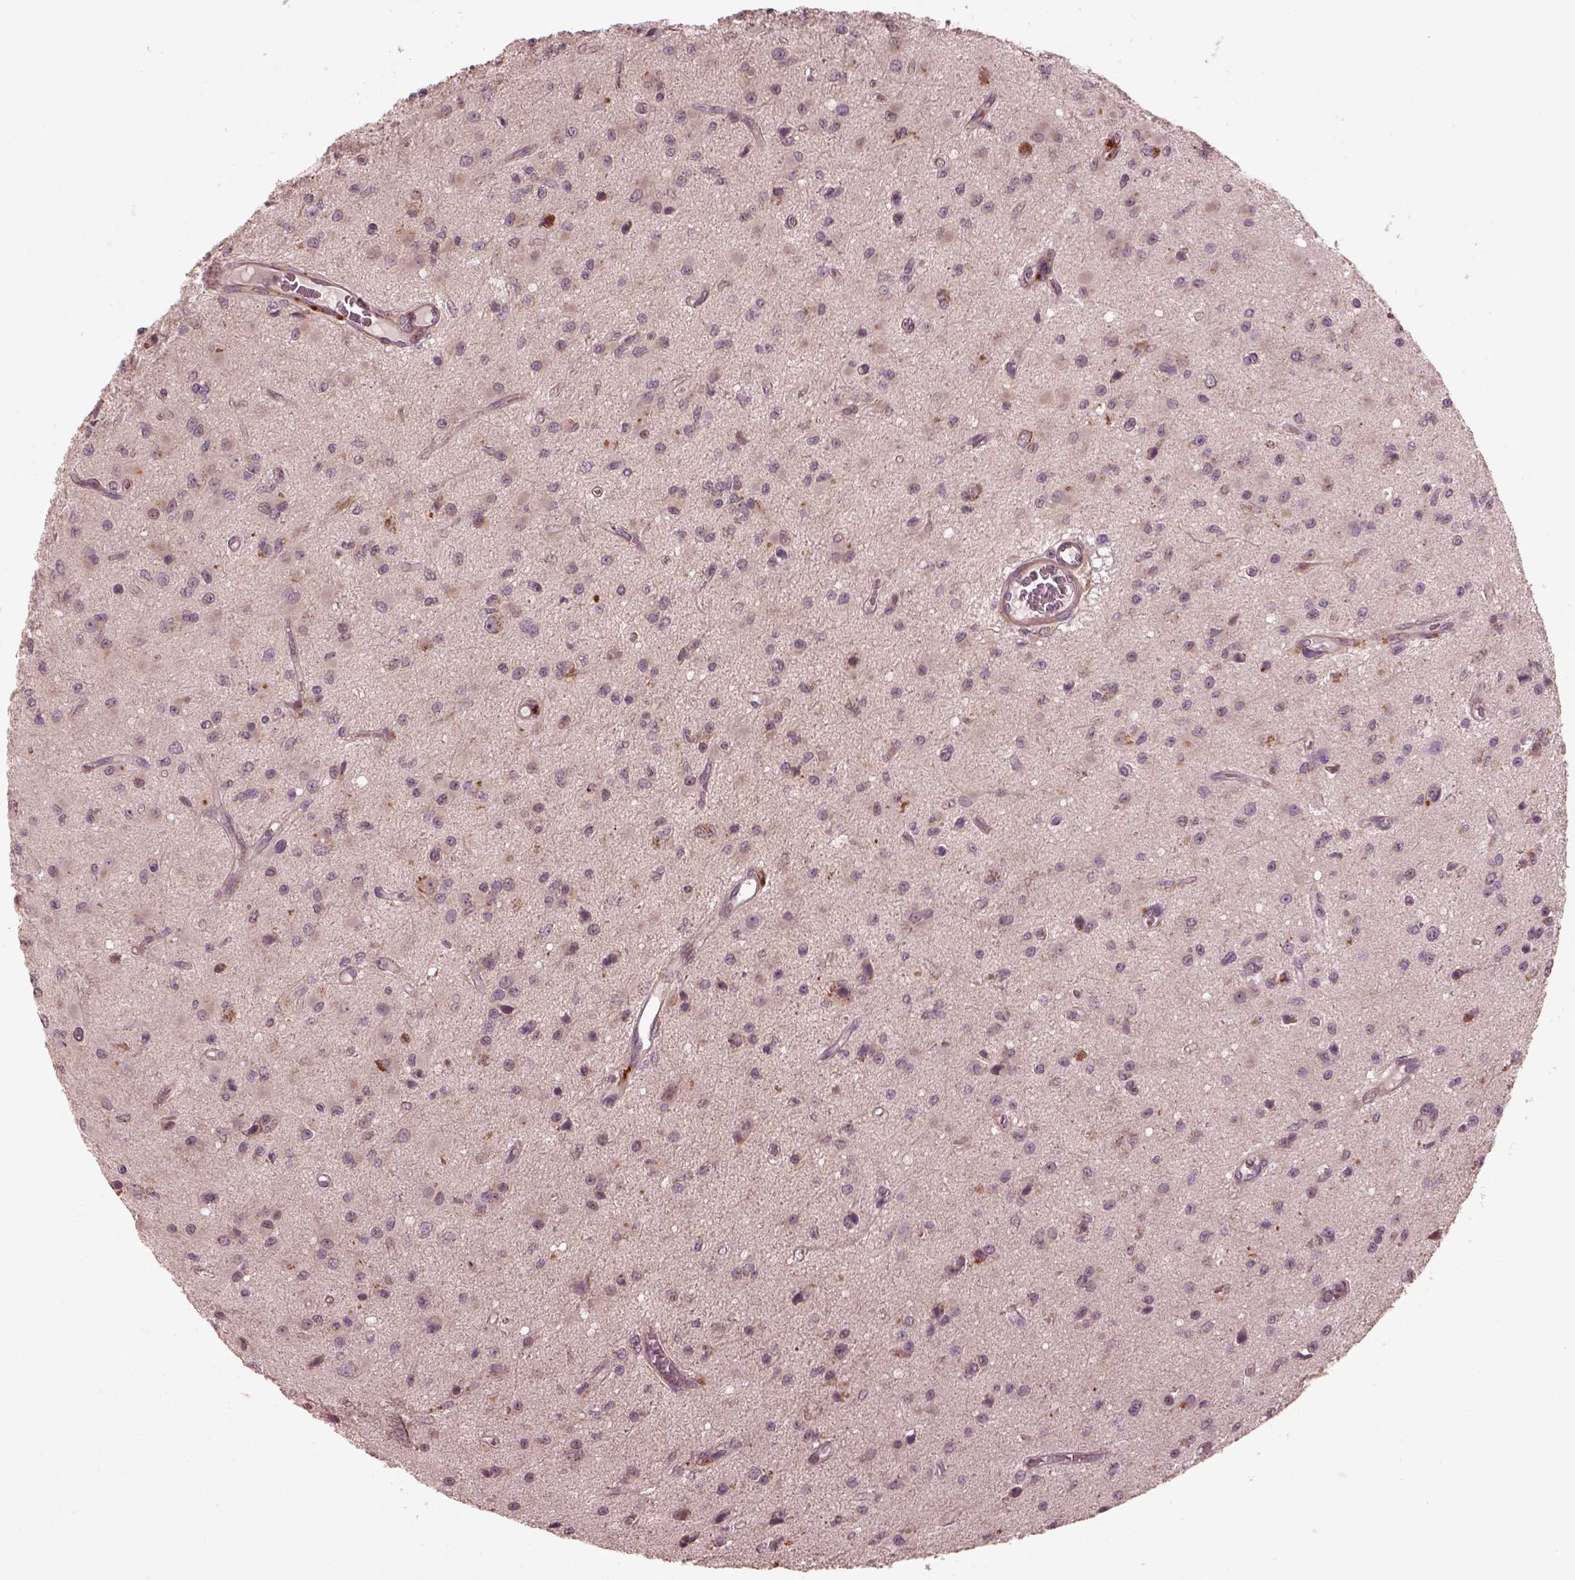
{"staining": {"intensity": "negative", "quantity": "none", "location": "none"}, "tissue": "glioma", "cell_type": "Tumor cells", "image_type": "cancer", "snomed": [{"axis": "morphology", "description": "Glioma, malignant, Low grade"}, {"axis": "topography", "description": "Brain"}], "caption": "A high-resolution photomicrograph shows immunohistochemistry staining of malignant low-grade glioma, which exhibits no significant staining in tumor cells.", "gene": "SLC25A46", "patient": {"sex": "female", "age": 45}}